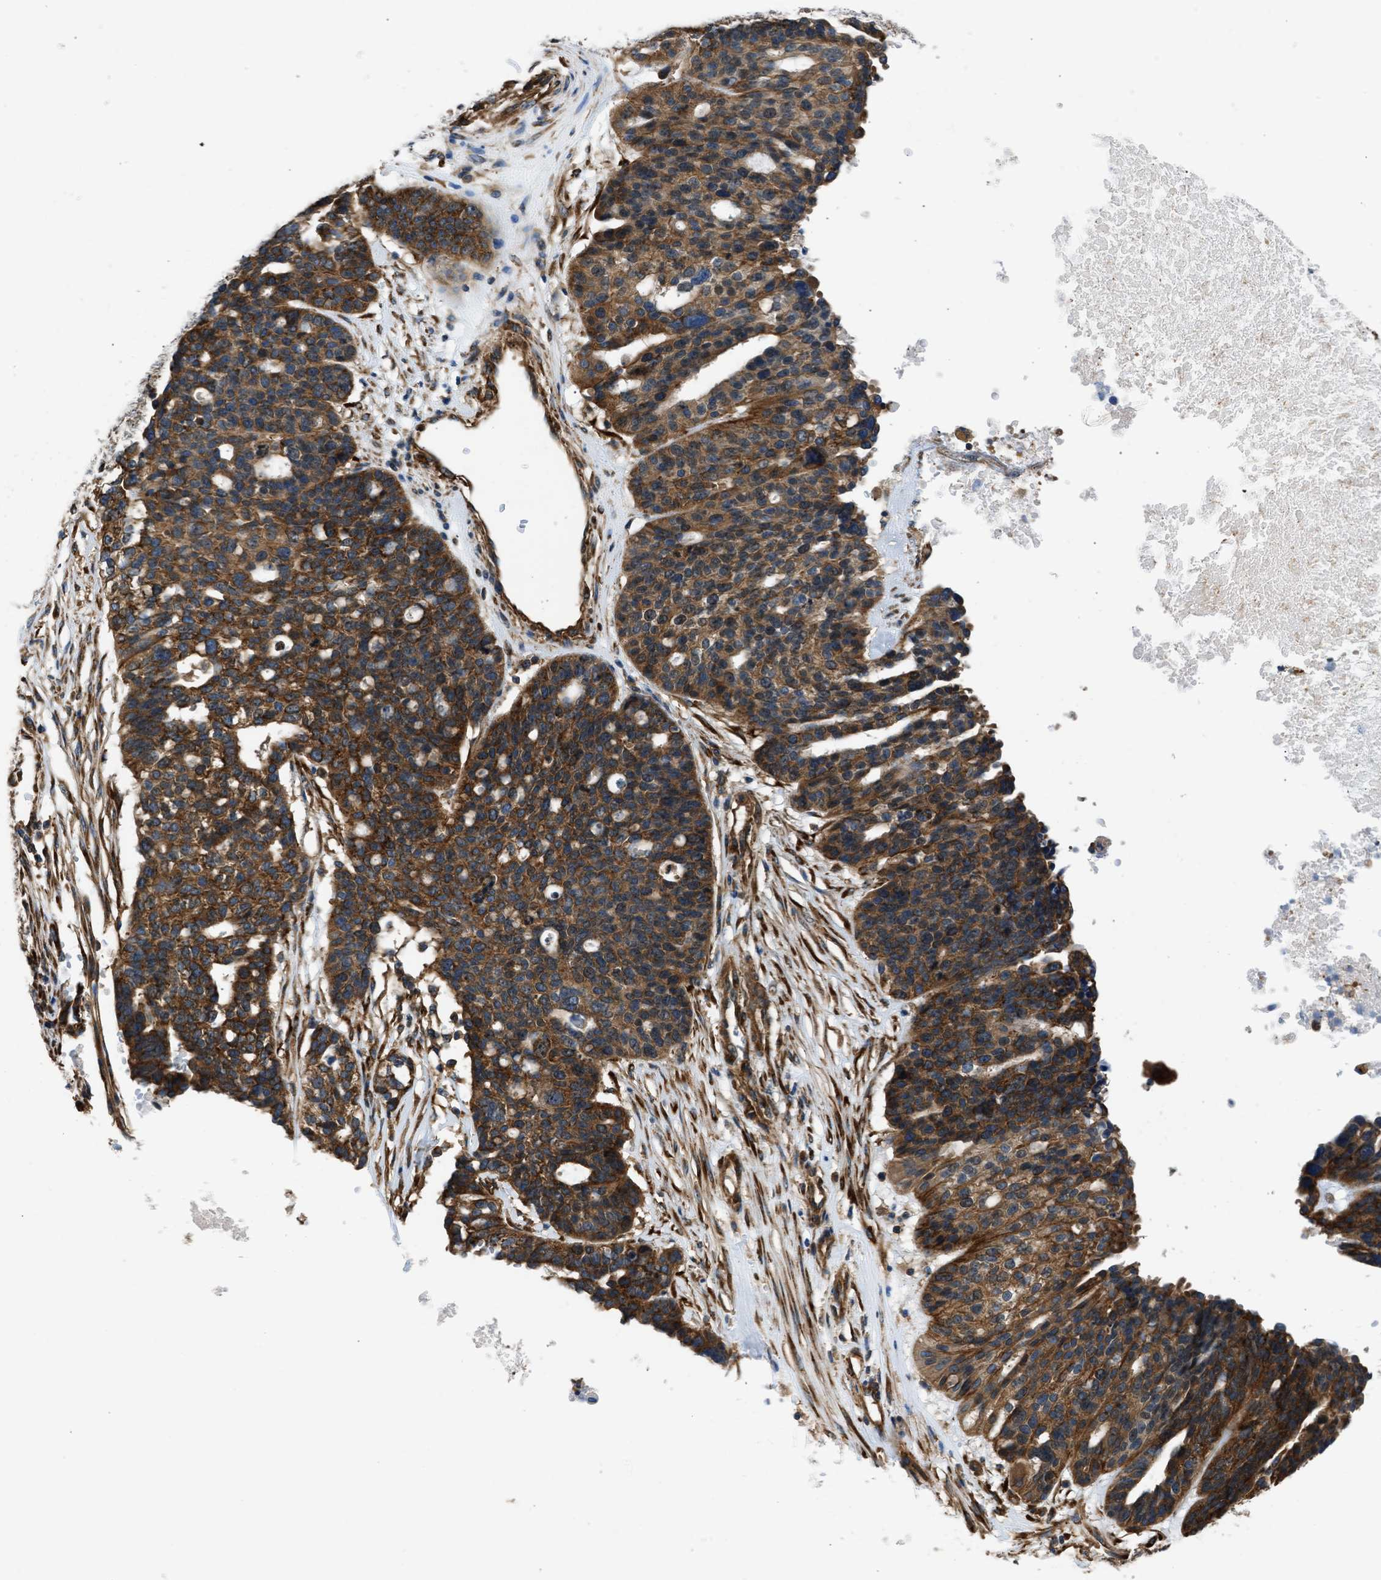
{"staining": {"intensity": "strong", "quantity": ">75%", "location": "cytoplasmic/membranous"}, "tissue": "ovarian cancer", "cell_type": "Tumor cells", "image_type": "cancer", "snomed": [{"axis": "morphology", "description": "Cystadenocarcinoma, serous, NOS"}, {"axis": "topography", "description": "Ovary"}], "caption": "Brown immunohistochemical staining in human ovarian serous cystadenocarcinoma displays strong cytoplasmic/membranous expression in approximately >75% of tumor cells. (IHC, brightfield microscopy, high magnification).", "gene": "SEPTIN2", "patient": {"sex": "female", "age": 59}}